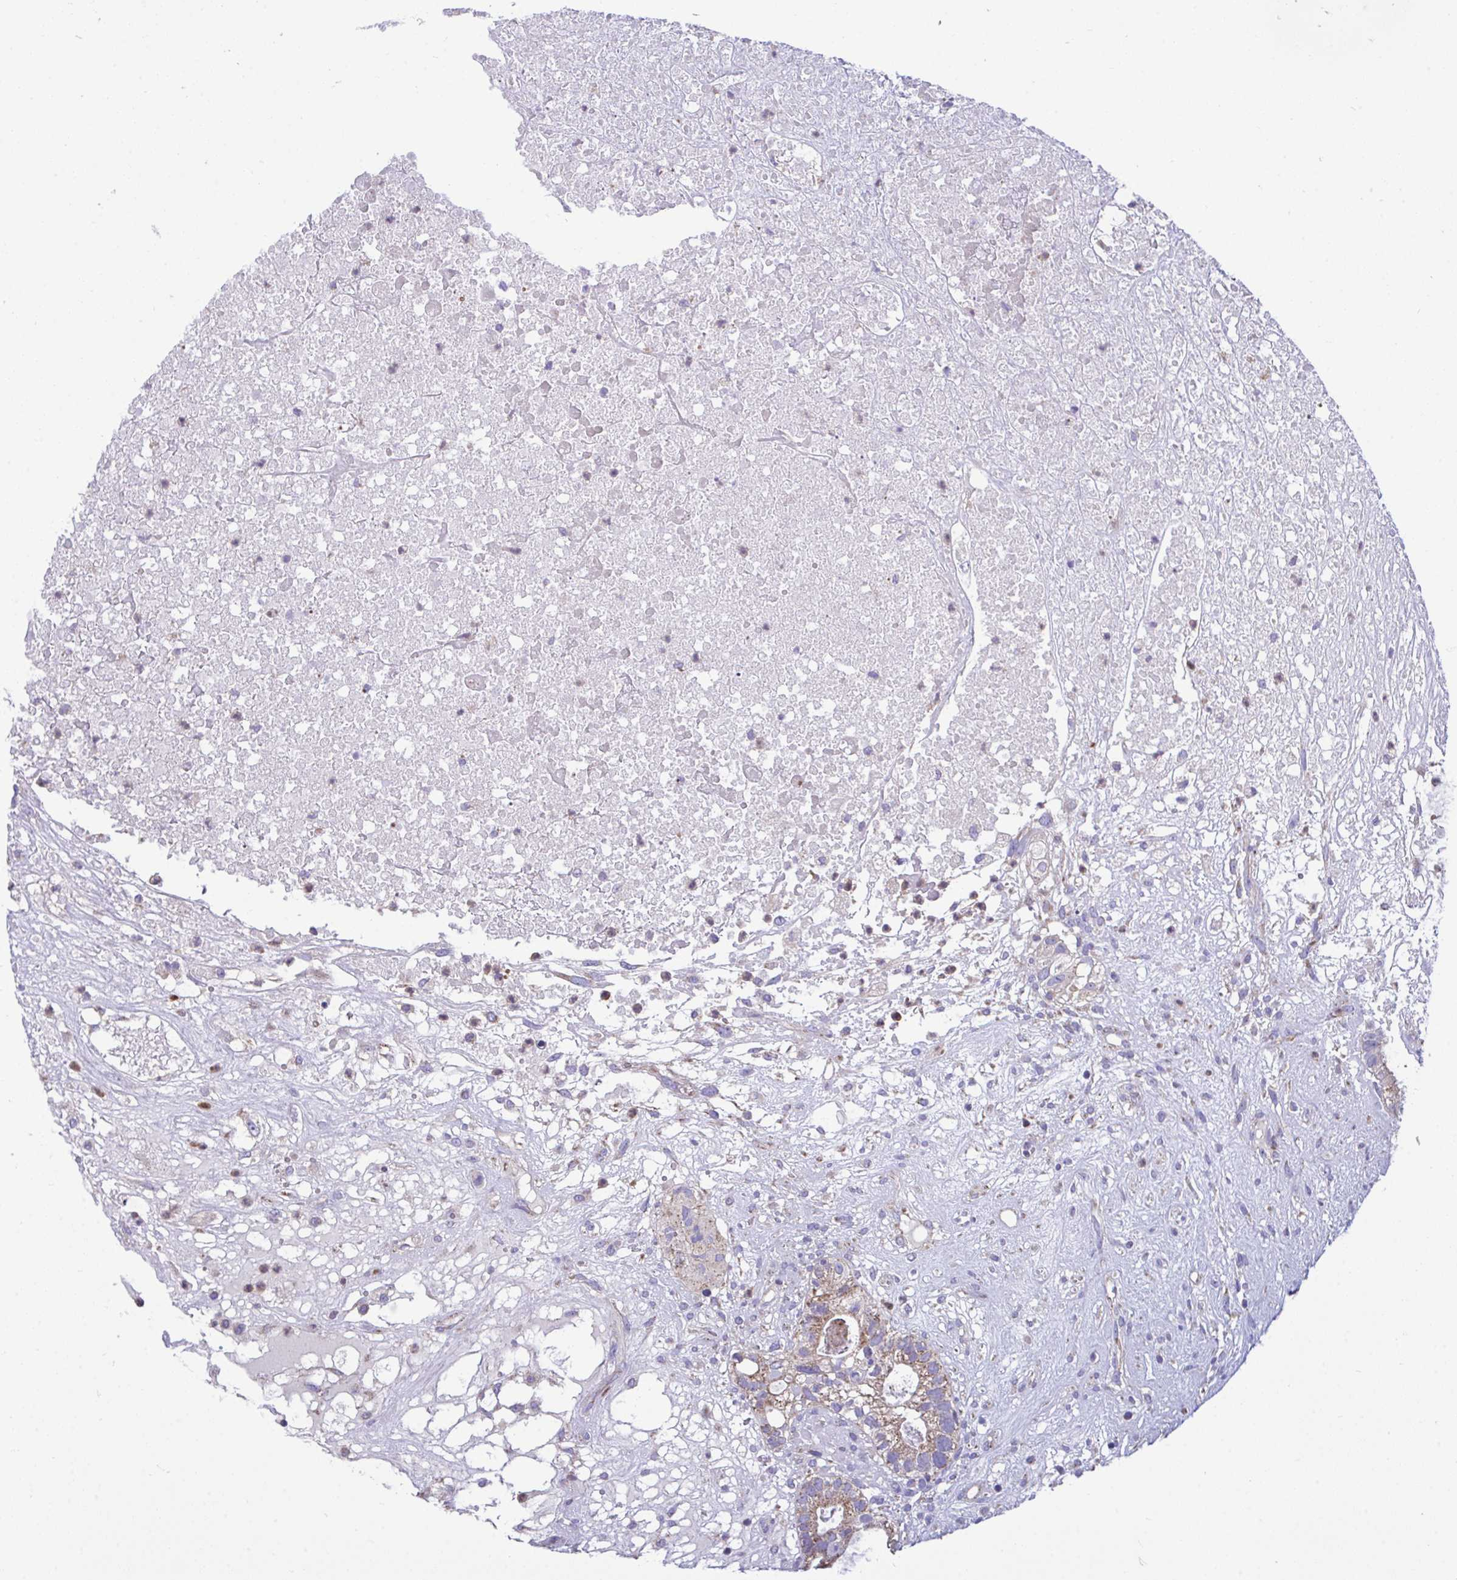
{"staining": {"intensity": "moderate", "quantity": ">75%", "location": "cytoplasmic/membranous"}, "tissue": "testis cancer", "cell_type": "Tumor cells", "image_type": "cancer", "snomed": [{"axis": "morphology", "description": "Seminoma, NOS"}, {"axis": "morphology", "description": "Carcinoma, Embryonal, NOS"}, {"axis": "topography", "description": "Testis"}], "caption": "Moderate cytoplasmic/membranous positivity is seen in approximately >75% of tumor cells in testis cancer.", "gene": "MRPS16", "patient": {"sex": "male", "age": 41}}